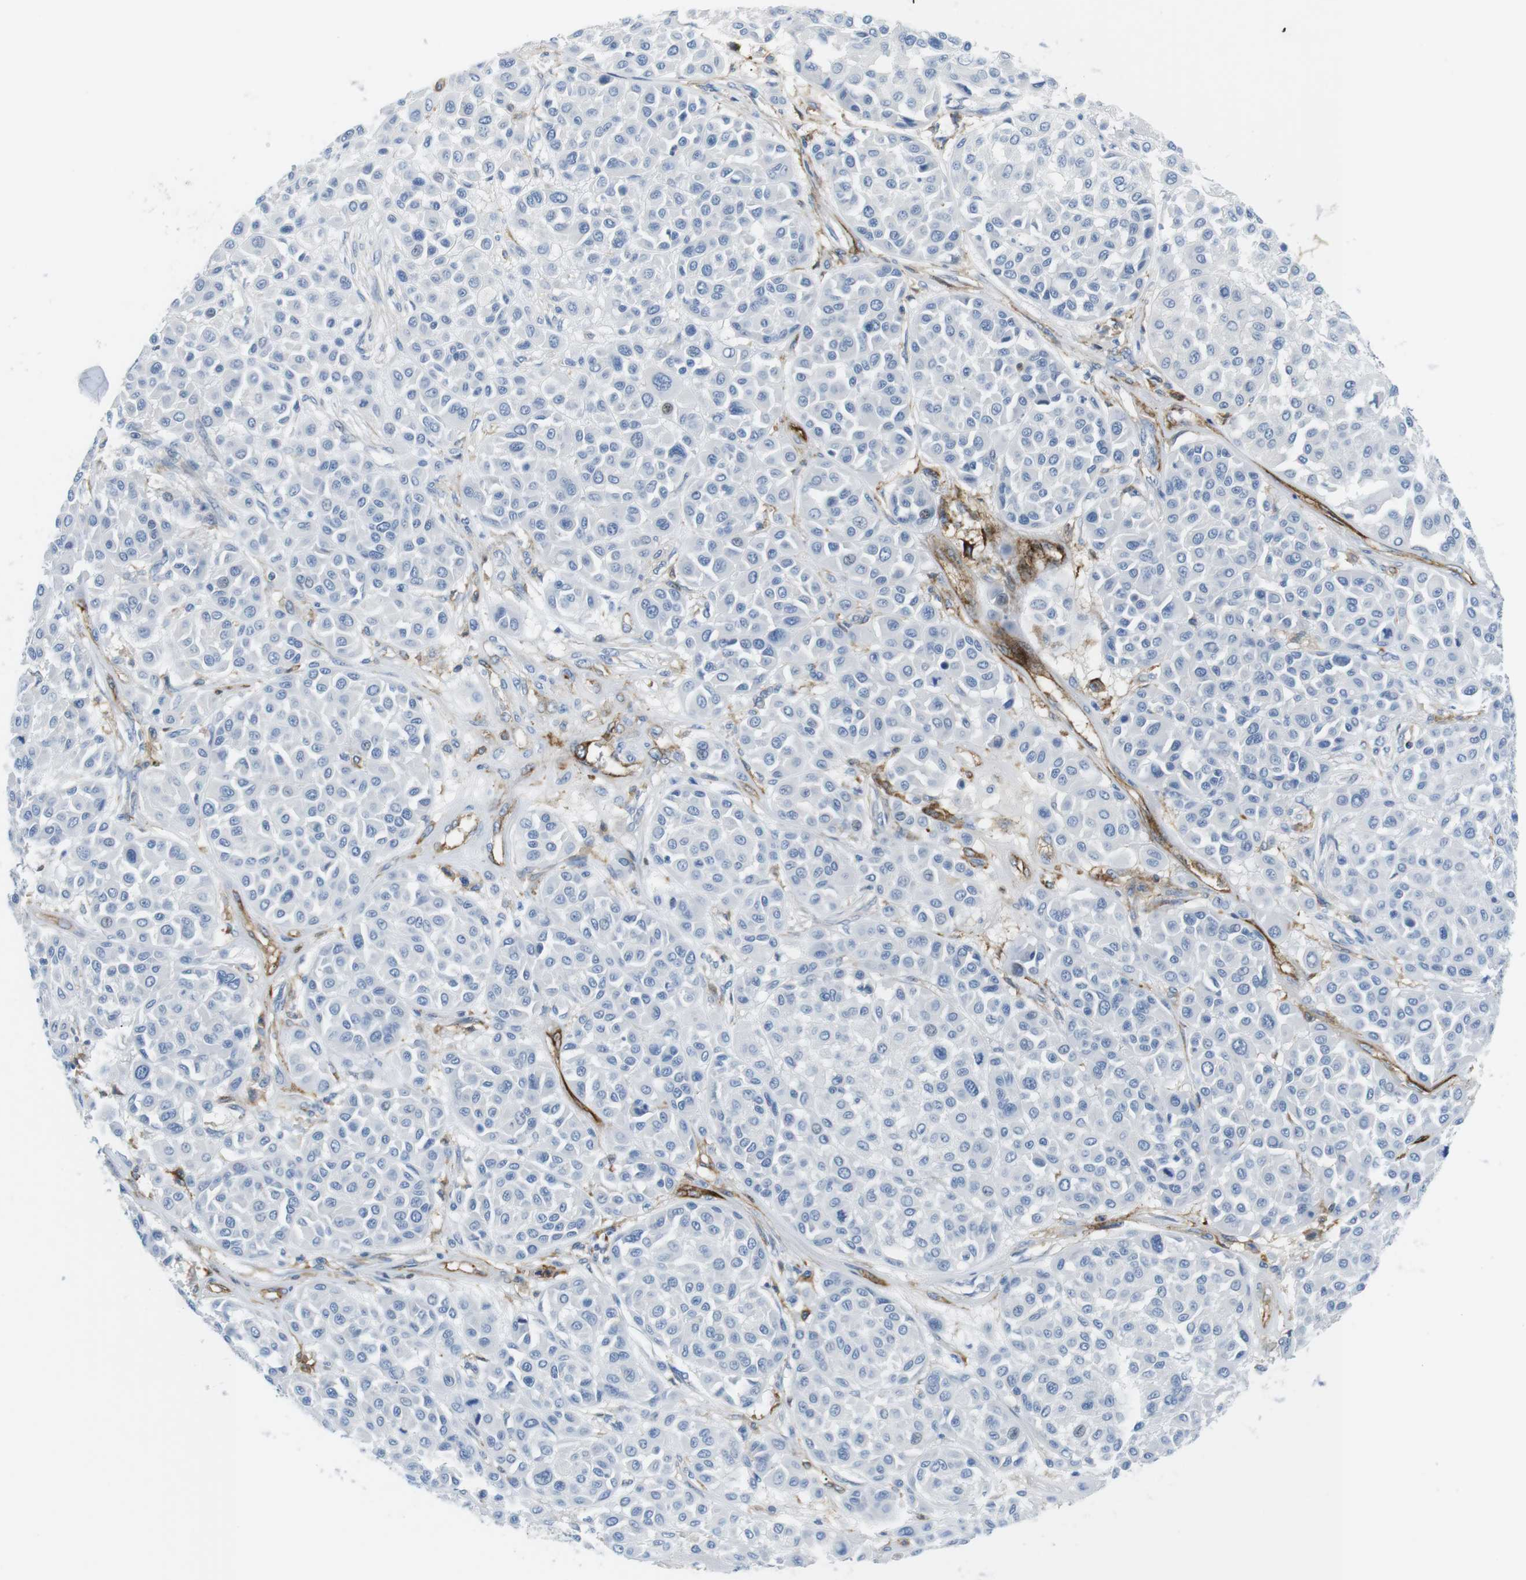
{"staining": {"intensity": "negative", "quantity": "none", "location": "none"}, "tissue": "melanoma", "cell_type": "Tumor cells", "image_type": "cancer", "snomed": [{"axis": "morphology", "description": "Malignant melanoma, Metastatic site"}, {"axis": "topography", "description": "Soft tissue"}], "caption": "A photomicrograph of melanoma stained for a protein reveals no brown staining in tumor cells.", "gene": "TNFRSF4", "patient": {"sex": "male", "age": 41}}